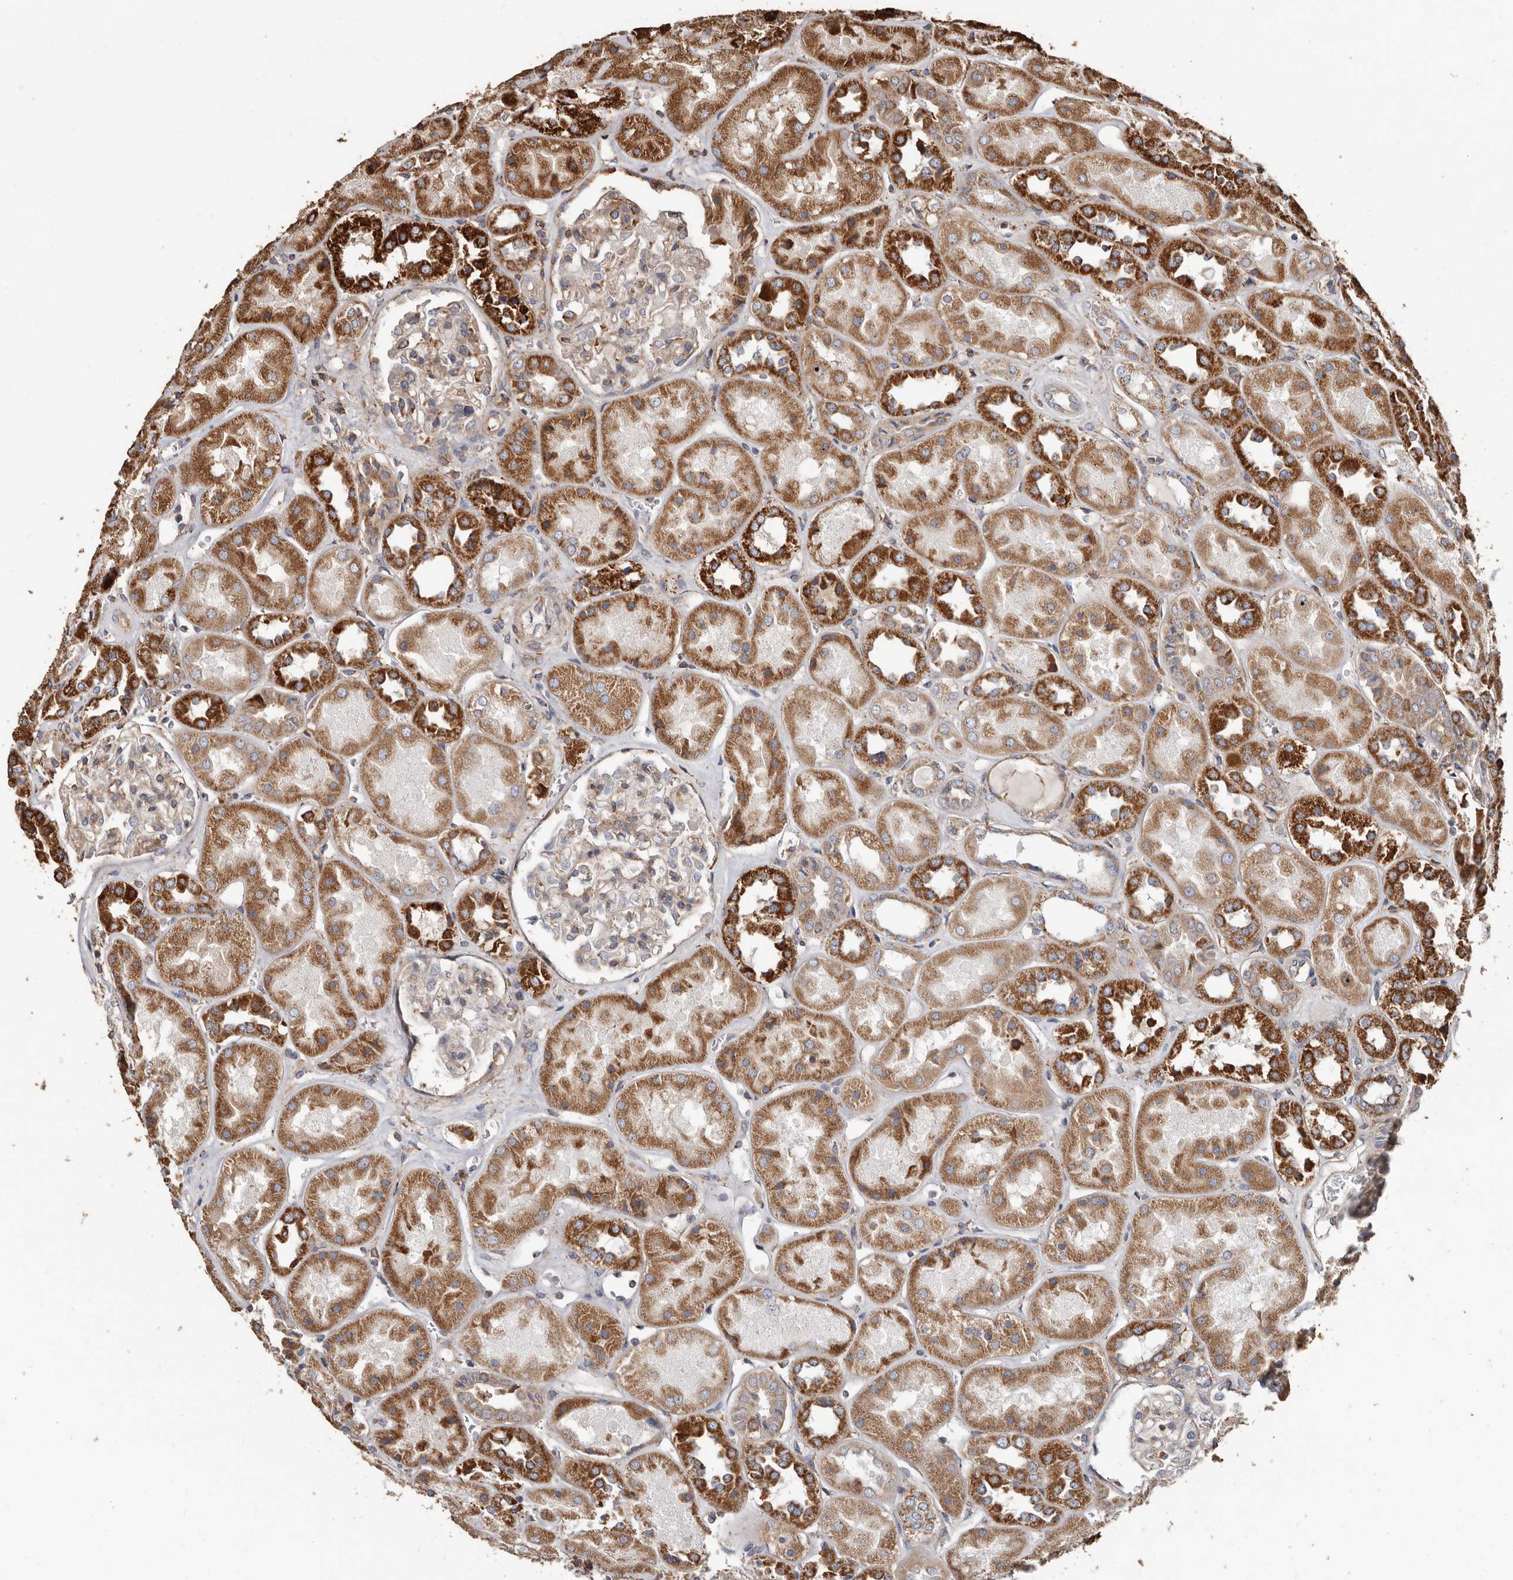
{"staining": {"intensity": "moderate", "quantity": "<25%", "location": "cytoplasmic/membranous"}, "tissue": "kidney", "cell_type": "Cells in glomeruli", "image_type": "normal", "snomed": [{"axis": "morphology", "description": "Normal tissue, NOS"}, {"axis": "topography", "description": "Kidney"}], "caption": "Immunohistochemistry photomicrograph of normal kidney stained for a protein (brown), which reveals low levels of moderate cytoplasmic/membranous positivity in about <25% of cells in glomeruli.", "gene": "OSGIN2", "patient": {"sex": "male", "age": 70}}